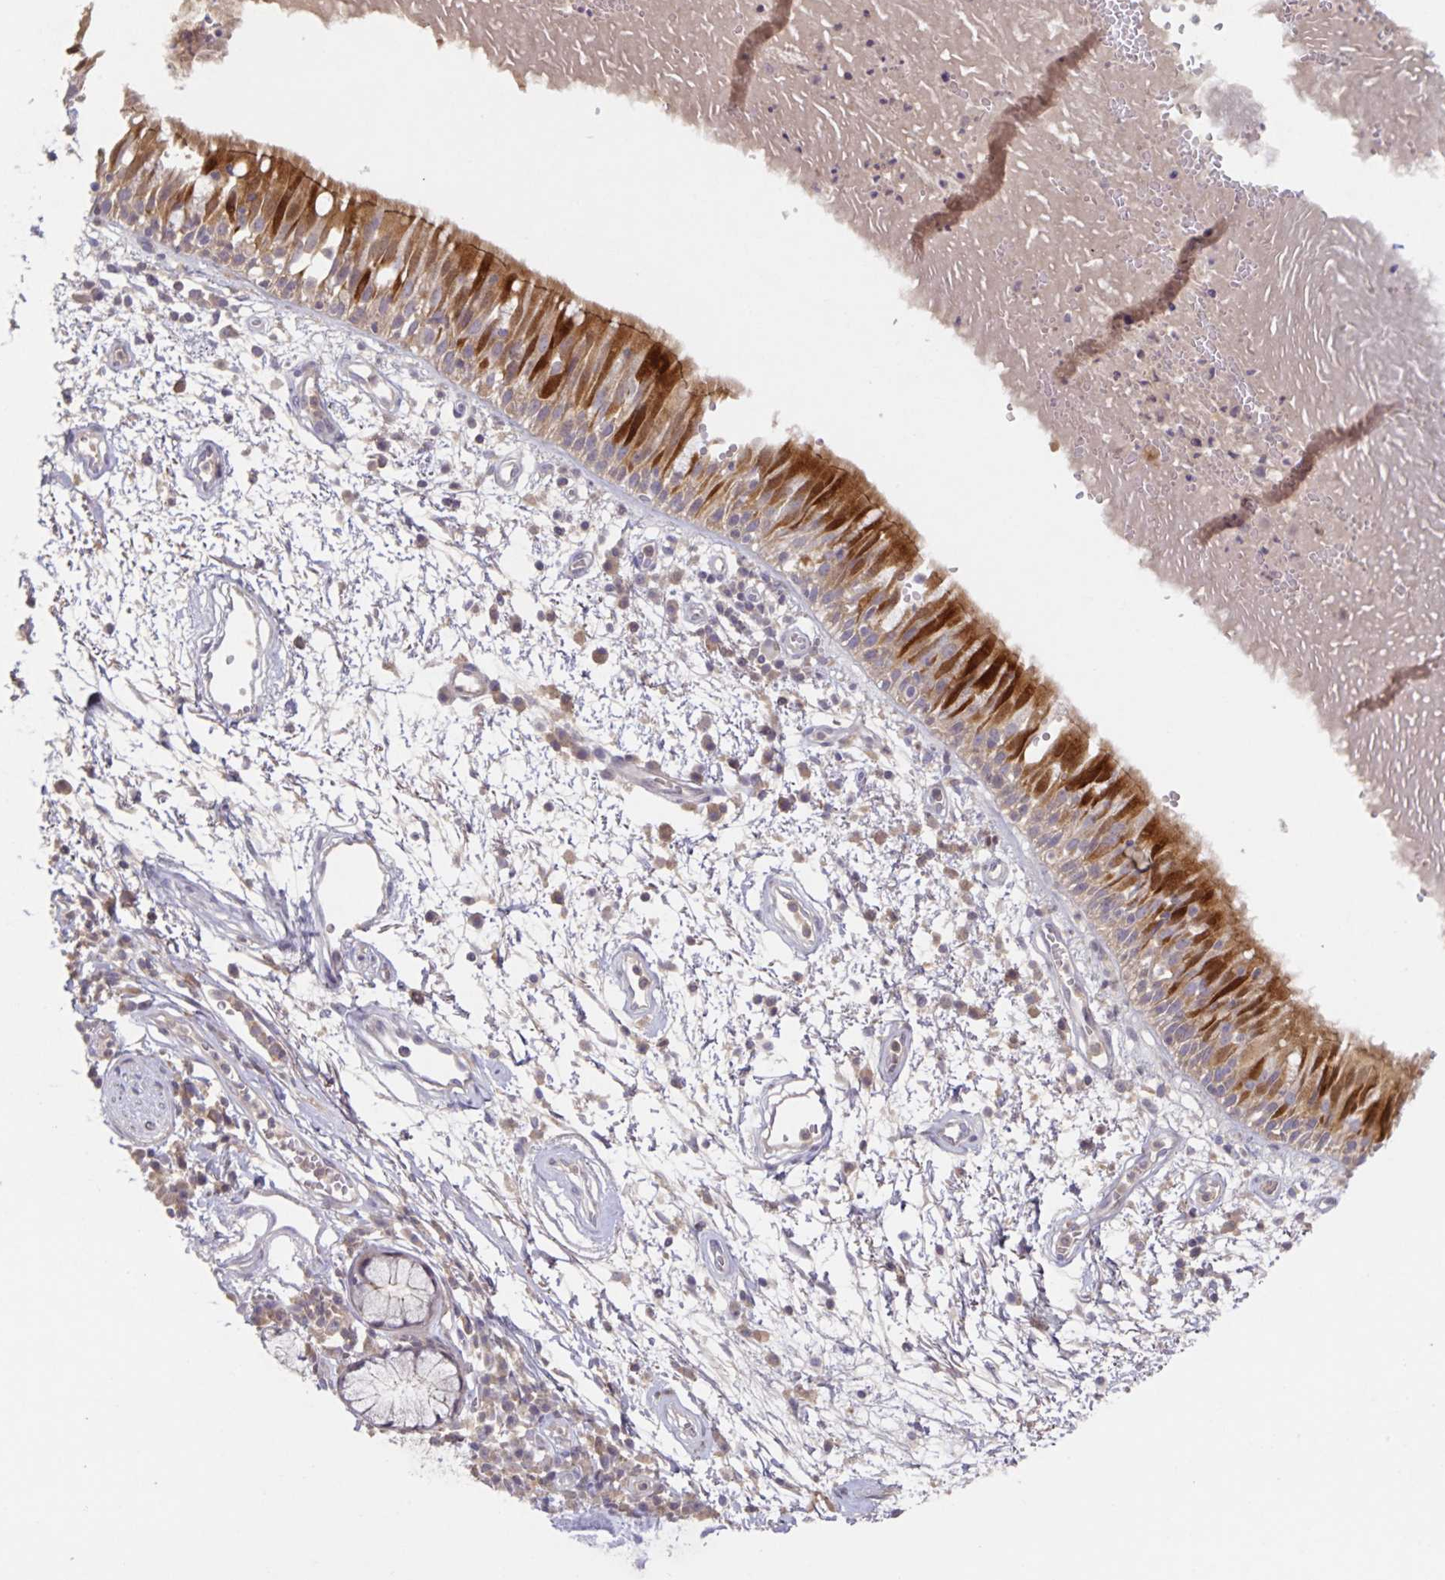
{"staining": {"intensity": "strong", "quantity": "25%-75%", "location": "cytoplasmic/membranous"}, "tissue": "bronchus", "cell_type": "Respiratory epithelial cells", "image_type": "normal", "snomed": [{"axis": "morphology", "description": "Normal tissue, NOS"}, {"axis": "morphology", "description": "Squamous cell carcinoma, NOS"}, {"axis": "topography", "description": "Cartilage tissue"}, {"axis": "topography", "description": "Bronchus"}, {"axis": "topography", "description": "Lung"}], "caption": "Strong cytoplasmic/membranous protein staining is present in about 25%-75% of respiratory epithelial cells in bronchus. The staining was performed using DAB (3,3'-diaminobenzidine) to visualize the protein expression in brown, while the nuclei were stained in blue with hematoxylin (Magnification: 20x).", "gene": "HEPN1", "patient": {"sex": "male", "age": 66}}